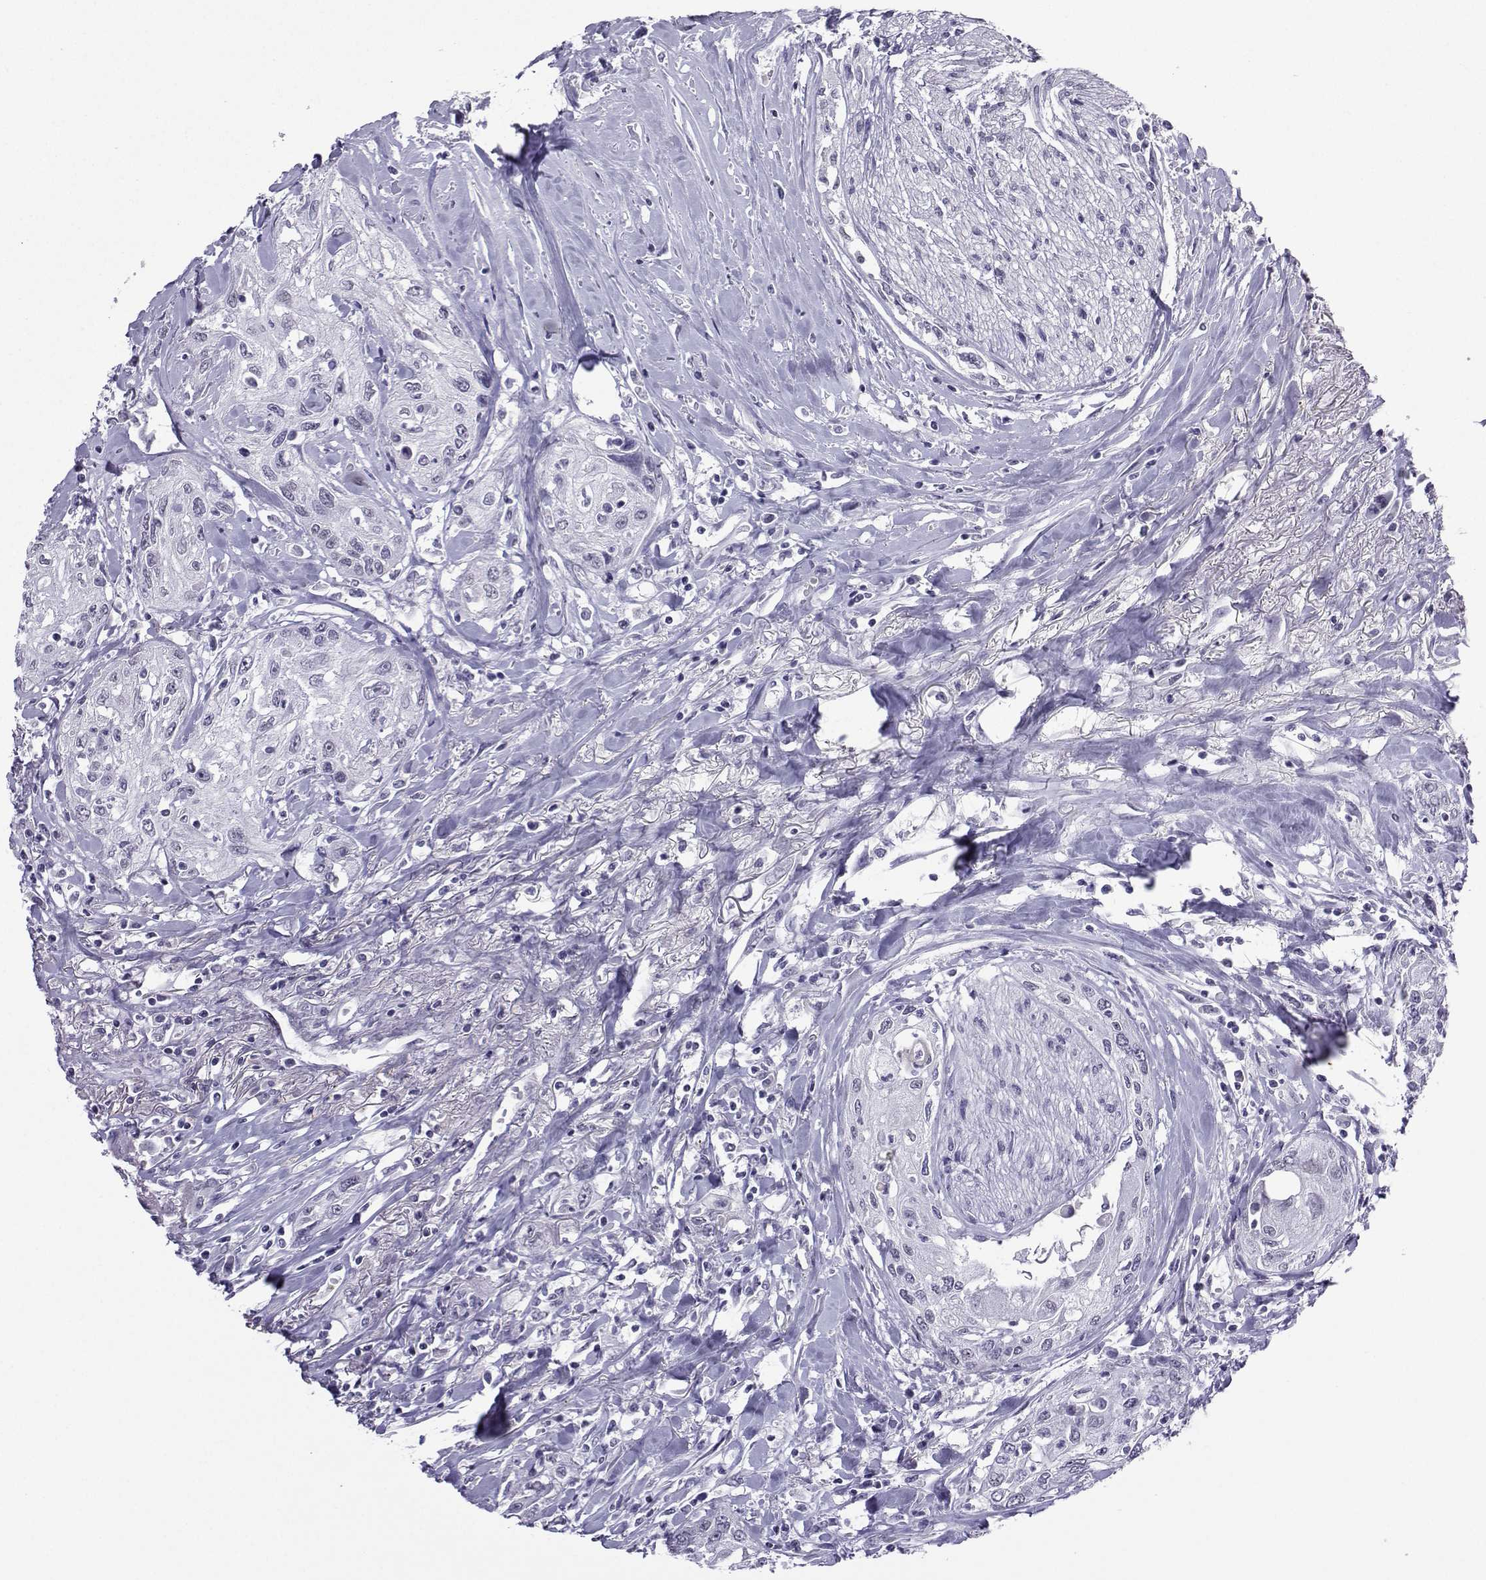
{"staining": {"intensity": "negative", "quantity": "none", "location": "none"}, "tissue": "head and neck cancer", "cell_type": "Tumor cells", "image_type": "cancer", "snomed": [{"axis": "morphology", "description": "Normal tissue, NOS"}, {"axis": "morphology", "description": "Squamous cell carcinoma, NOS"}, {"axis": "topography", "description": "Oral tissue"}, {"axis": "topography", "description": "Peripheral nerve tissue"}, {"axis": "topography", "description": "Head-Neck"}], "caption": "Tumor cells are negative for protein expression in human head and neck cancer.", "gene": "LORICRIN", "patient": {"sex": "female", "age": 59}}